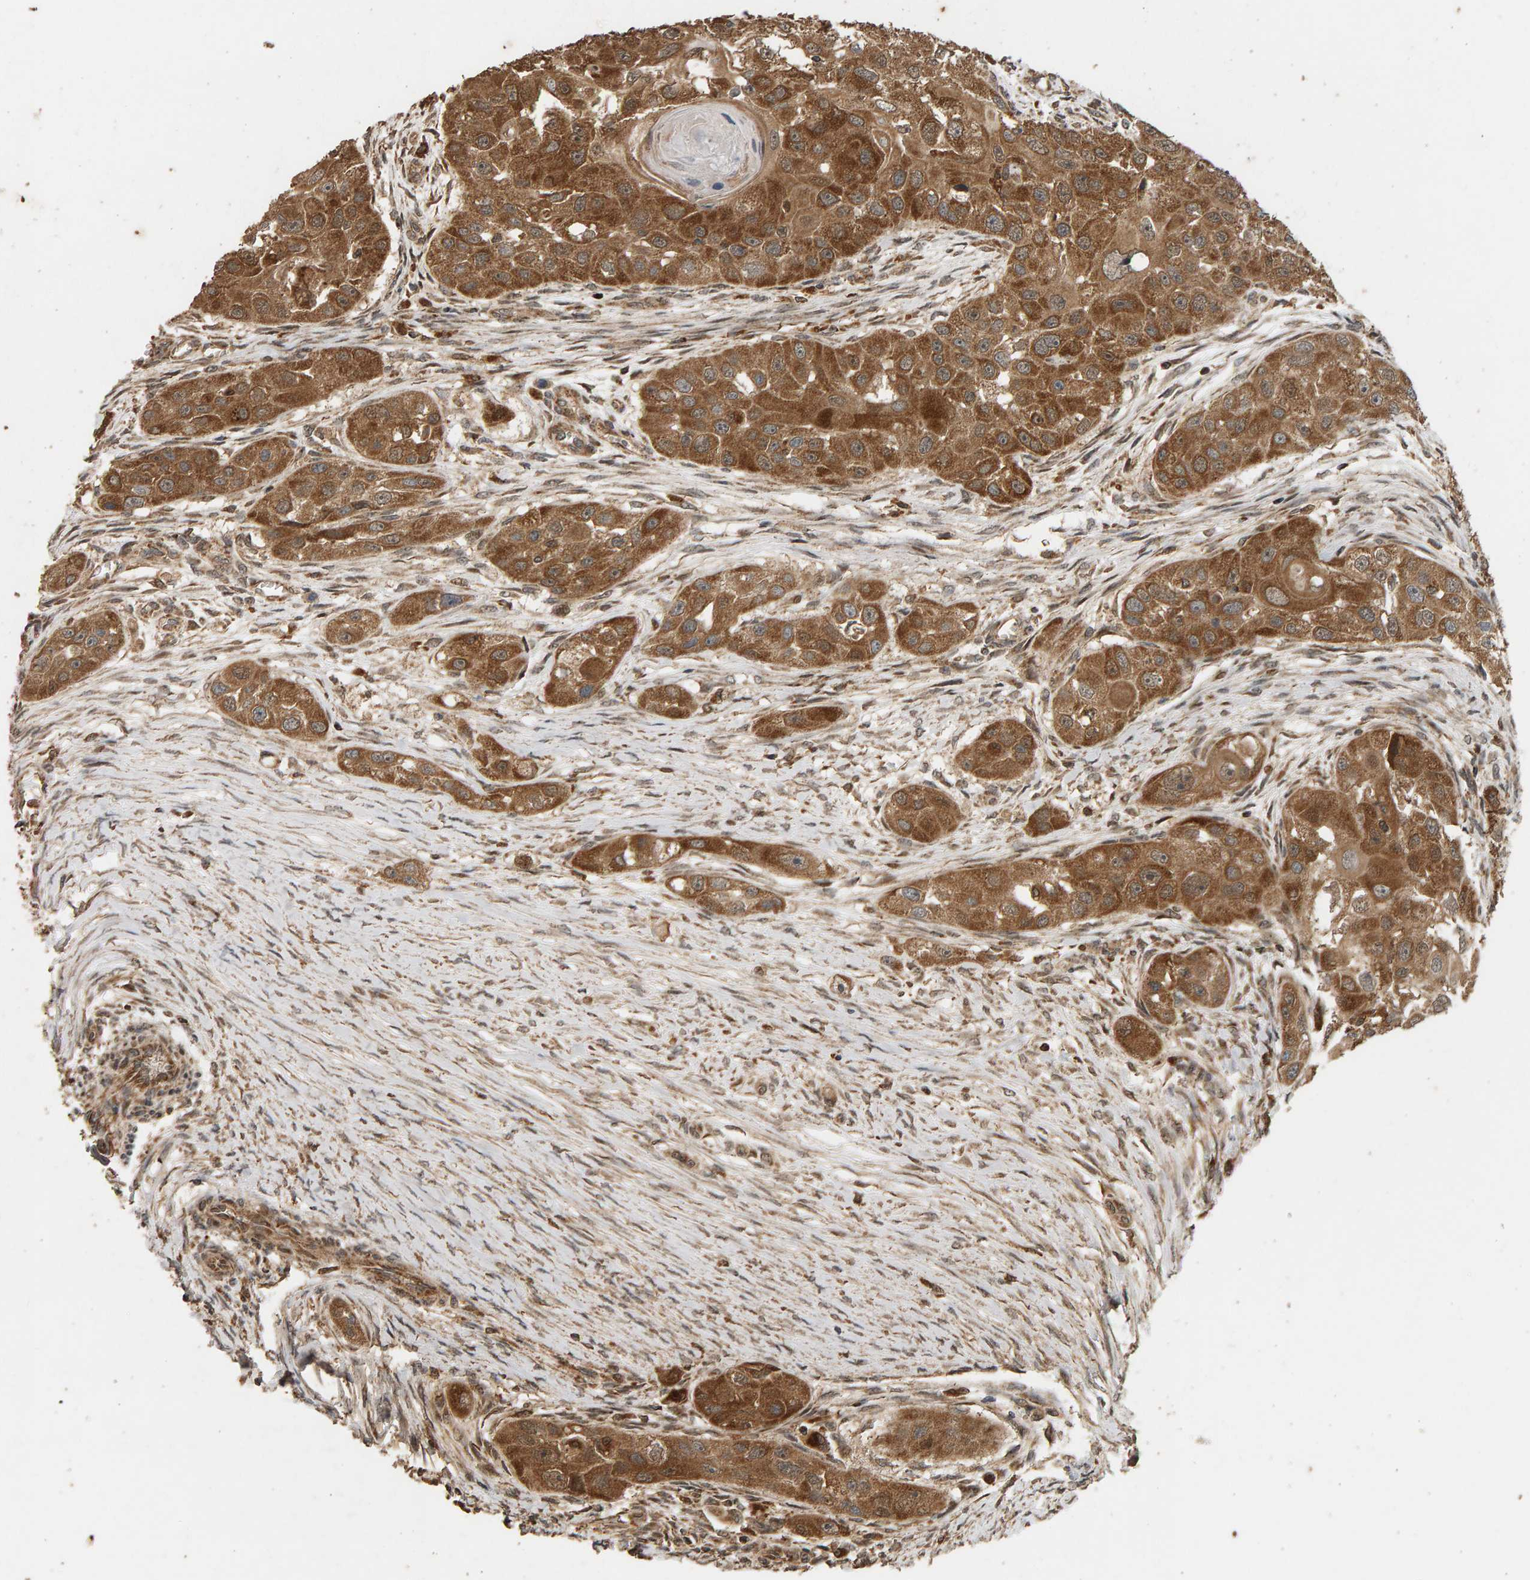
{"staining": {"intensity": "strong", "quantity": ">75%", "location": "cytoplasmic/membranous,nuclear"}, "tissue": "head and neck cancer", "cell_type": "Tumor cells", "image_type": "cancer", "snomed": [{"axis": "morphology", "description": "Normal tissue, NOS"}, {"axis": "morphology", "description": "Squamous cell carcinoma, NOS"}, {"axis": "topography", "description": "Skeletal muscle"}, {"axis": "topography", "description": "Head-Neck"}], "caption": "About >75% of tumor cells in head and neck cancer exhibit strong cytoplasmic/membranous and nuclear protein positivity as visualized by brown immunohistochemical staining.", "gene": "GSTK1", "patient": {"sex": "male", "age": 51}}